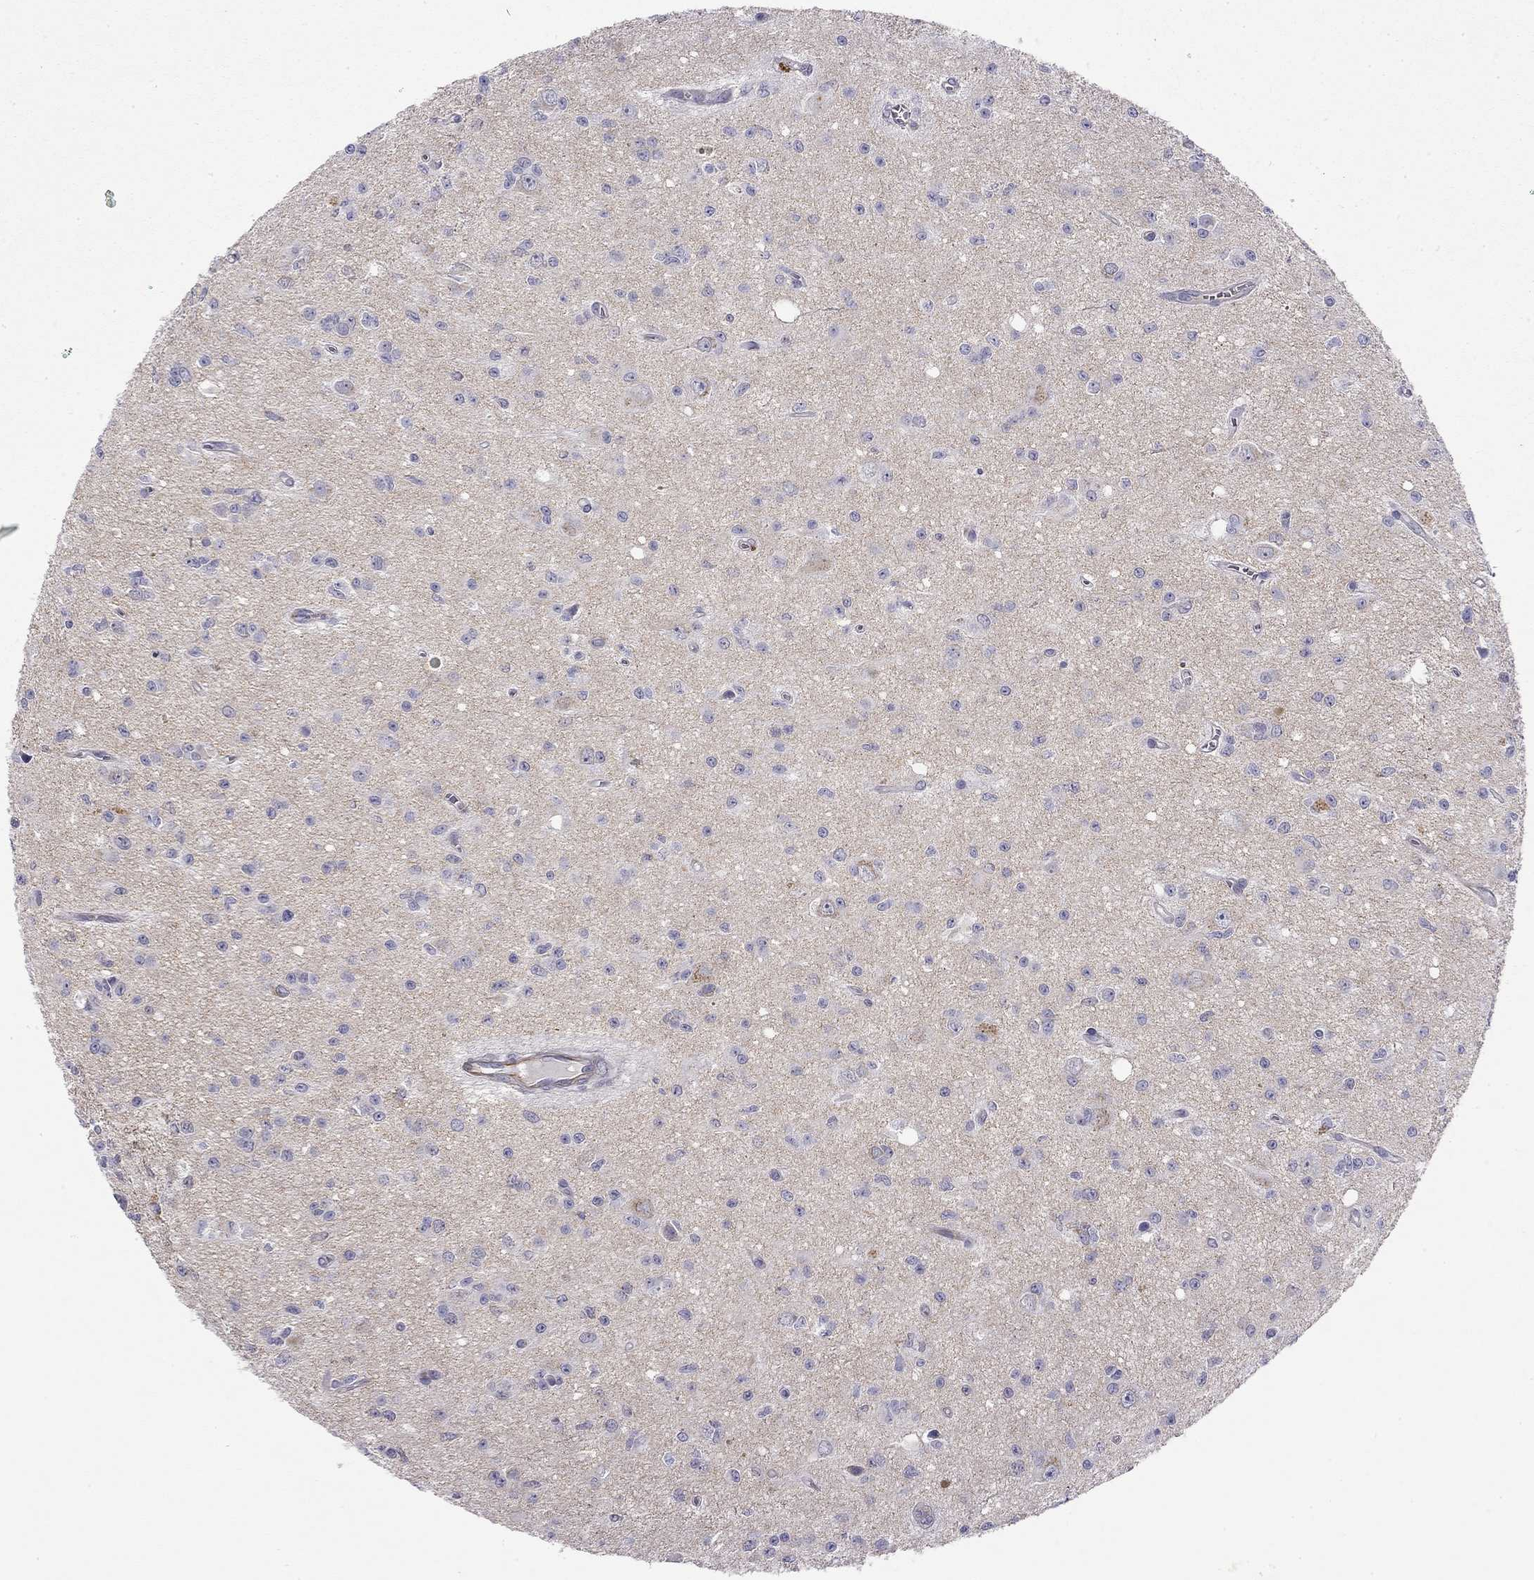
{"staining": {"intensity": "negative", "quantity": "none", "location": "none"}, "tissue": "glioma", "cell_type": "Tumor cells", "image_type": "cancer", "snomed": [{"axis": "morphology", "description": "Glioma, malignant, Low grade"}, {"axis": "topography", "description": "Brain"}], "caption": "Image shows no protein positivity in tumor cells of malignant glioma (low-grade) tissue.", "gene": "RTL1", "patient": {"sex": "female", "age": 45}}